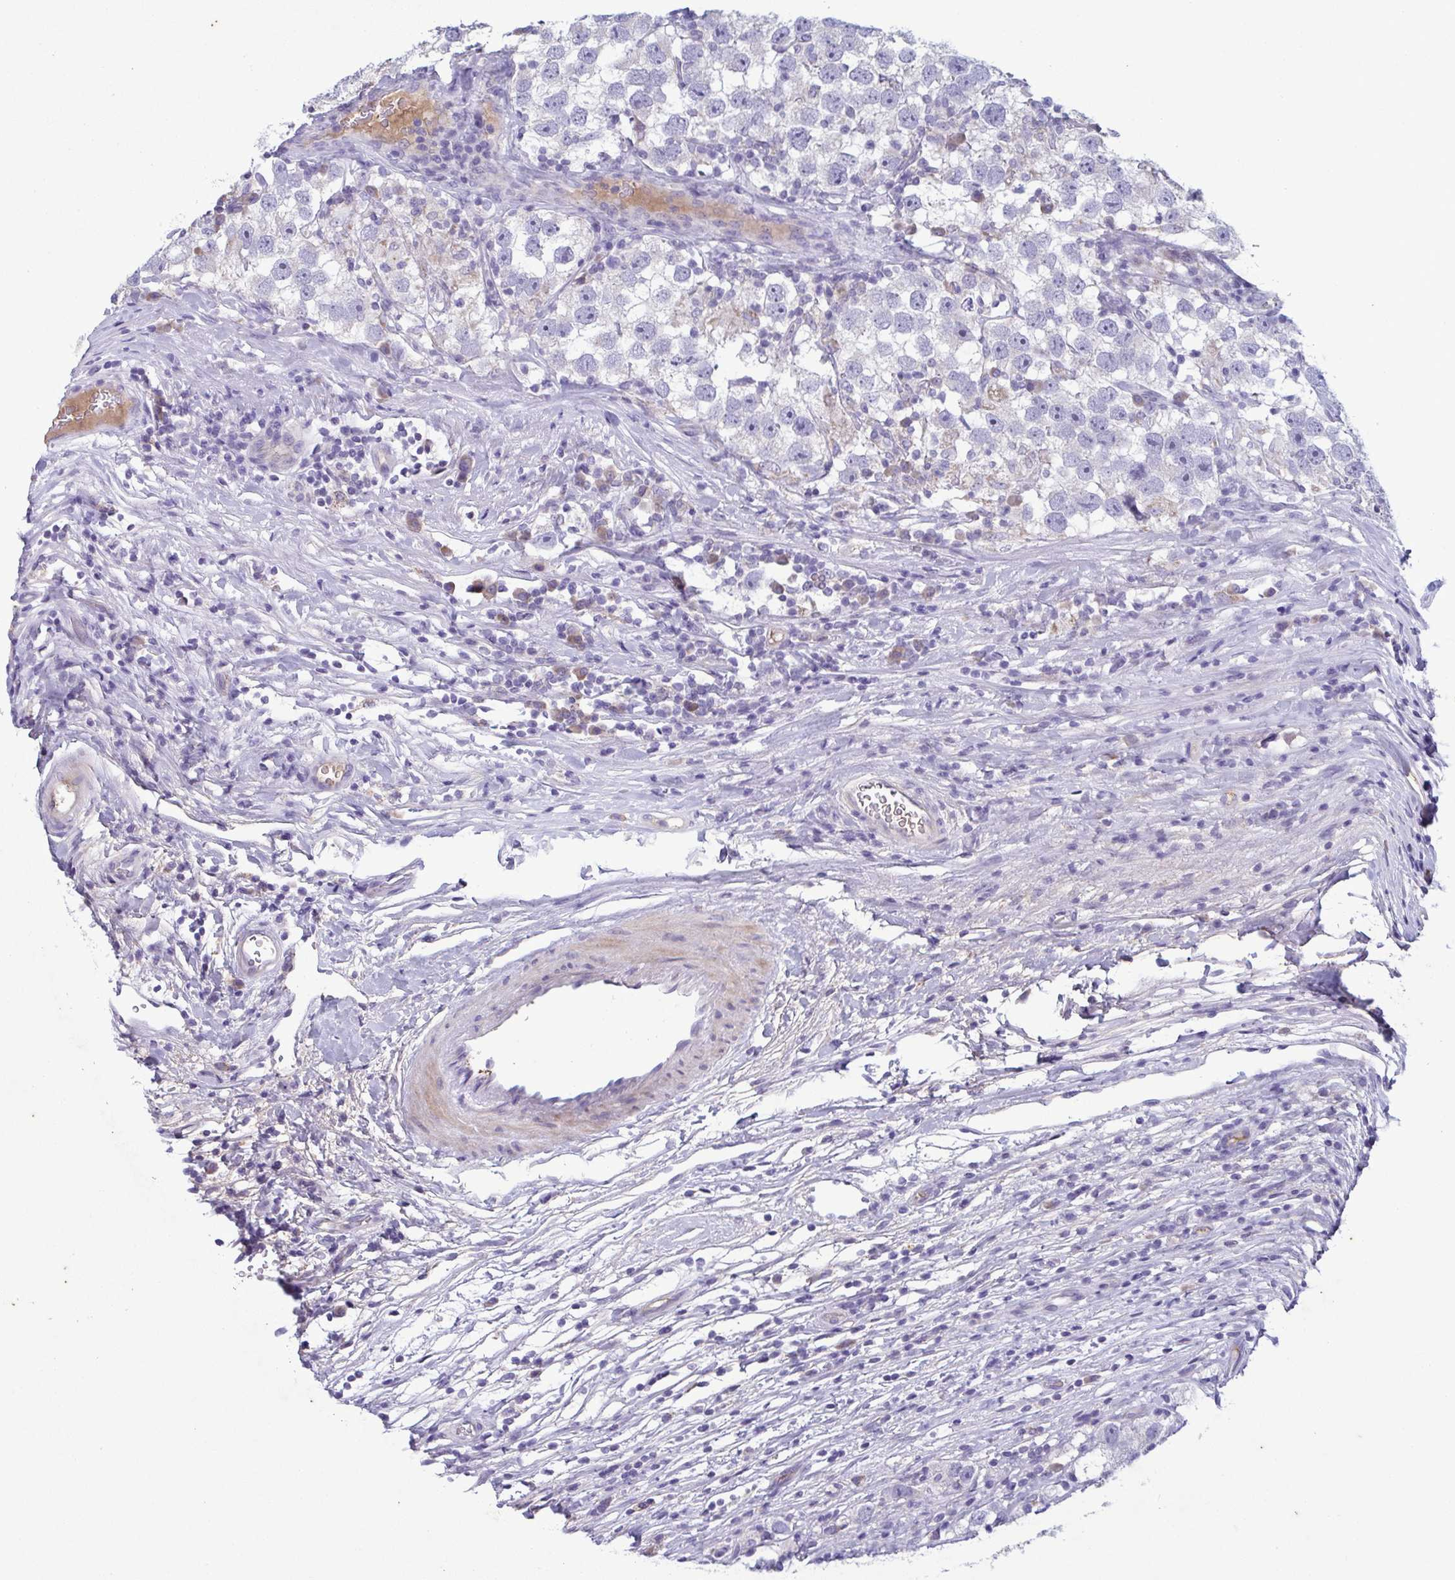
{"staining": {"intensity": "negative", "quantity": "none", "location": "none"}, "tissue": "testis cancer", "cell_type": "Tumor cells", "image_type": "cancer", "snomed": [{"axis": "morphology", "description": "Seminoma, NOS"}, {"axis": "topography", "description": "Testis"}], "caption": "Image shows no significant protein staining in tumor cells of testis cancer.", "gene": "F13B", "patient": {"sex": "male", "age": 26}}